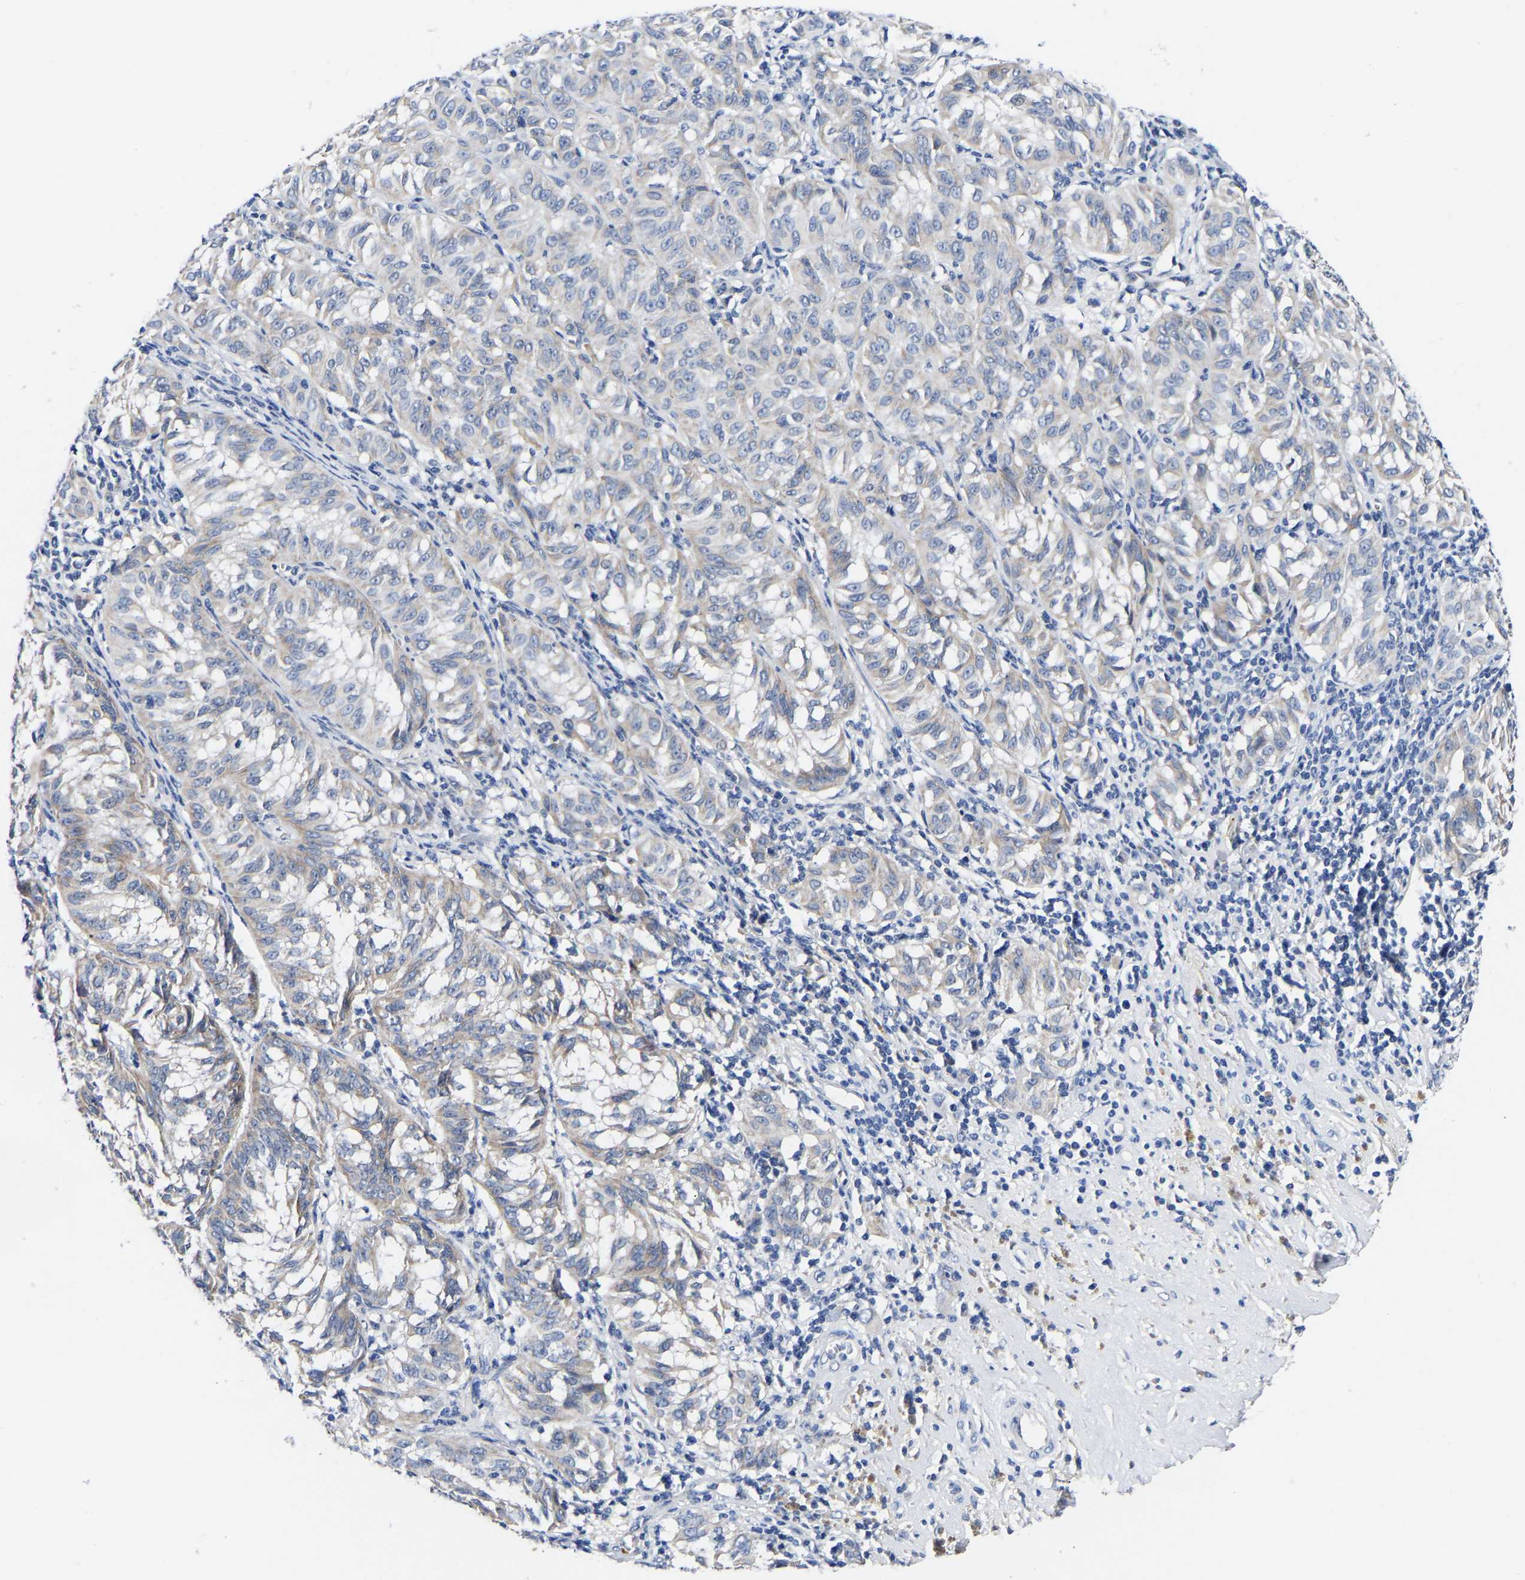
{"staining": {"intensity": "negative", "quantity": "none", "location": "none"}, "tissue": "melanoma", "cell_type": "Tumor cells", "image_type": "cancer", "snomed": [{"axis": "morphology", "description": "Malignant melanoma, NOS"}, {"axis": "topography", "description": "Skin"}], "caption": "DAB (3,3'-diaminobenzidine) immunohistochemical staining of malignant melanoma displays no significant expression in tumor cells.", "gene": "RINT1", "patient": {"sex": "female", "age": 72}}